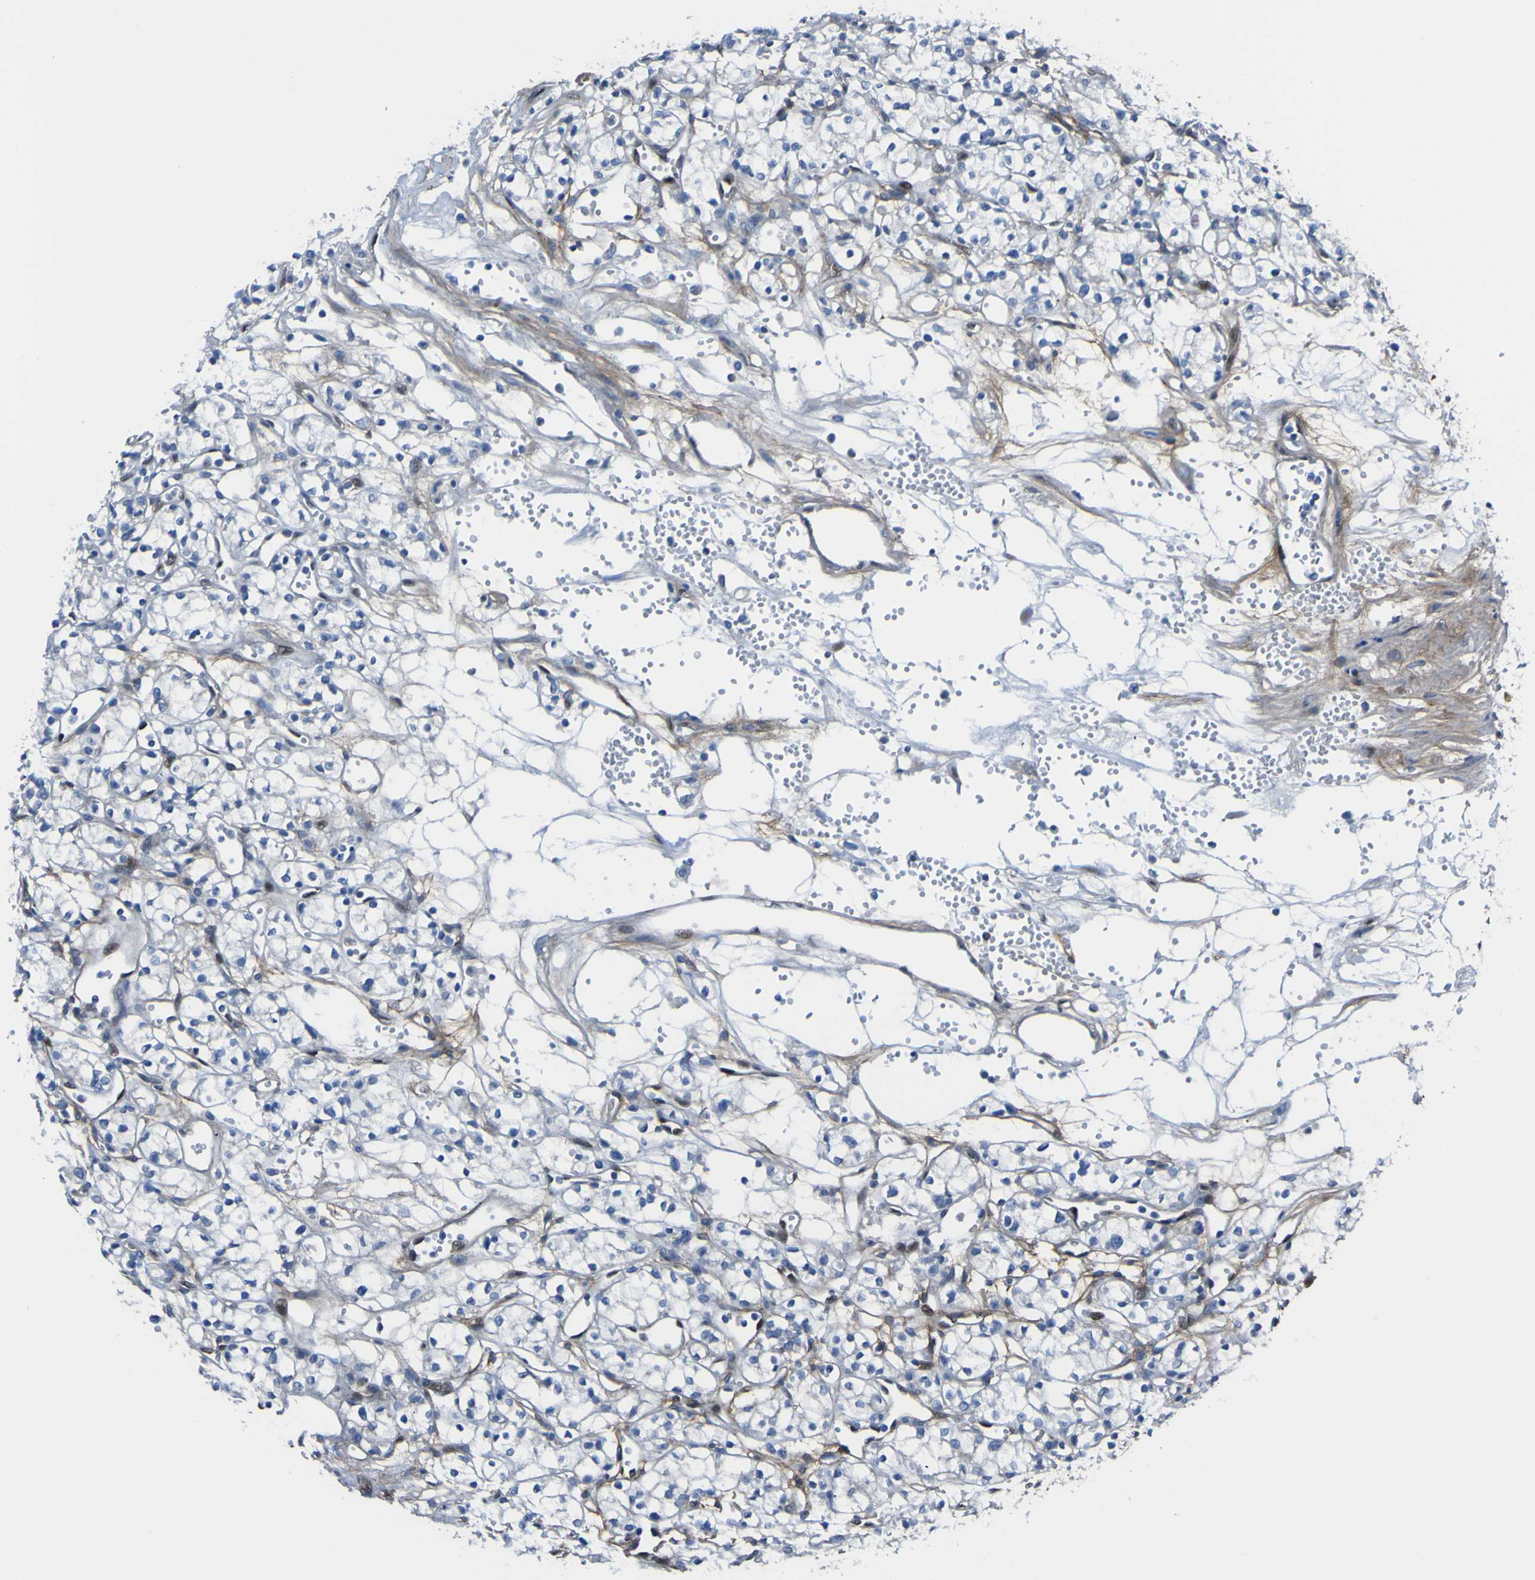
{"staining": {"intensity": "moderate", "quantity": "<25%", "location": "nuclear"}, "tissue": "renal cancer", "cell_type": "Tumor cells", "image_type": "cancer", "snomed": [{"axis": "morphology", "description": "Normal tissue, NOS"}, {"axis": "morphology", "description": "Adenocarcinoma, NOS"}, {"axis": "topography", "description": "Kidney"}], "caption": "A micrograph of renal cancer (adenocarcinoma) stained for a protein displays moderate nuclear brown staining in tumor cells.", "gene": "LRRN1", "patient": {"sex": "male", "age": 59}}